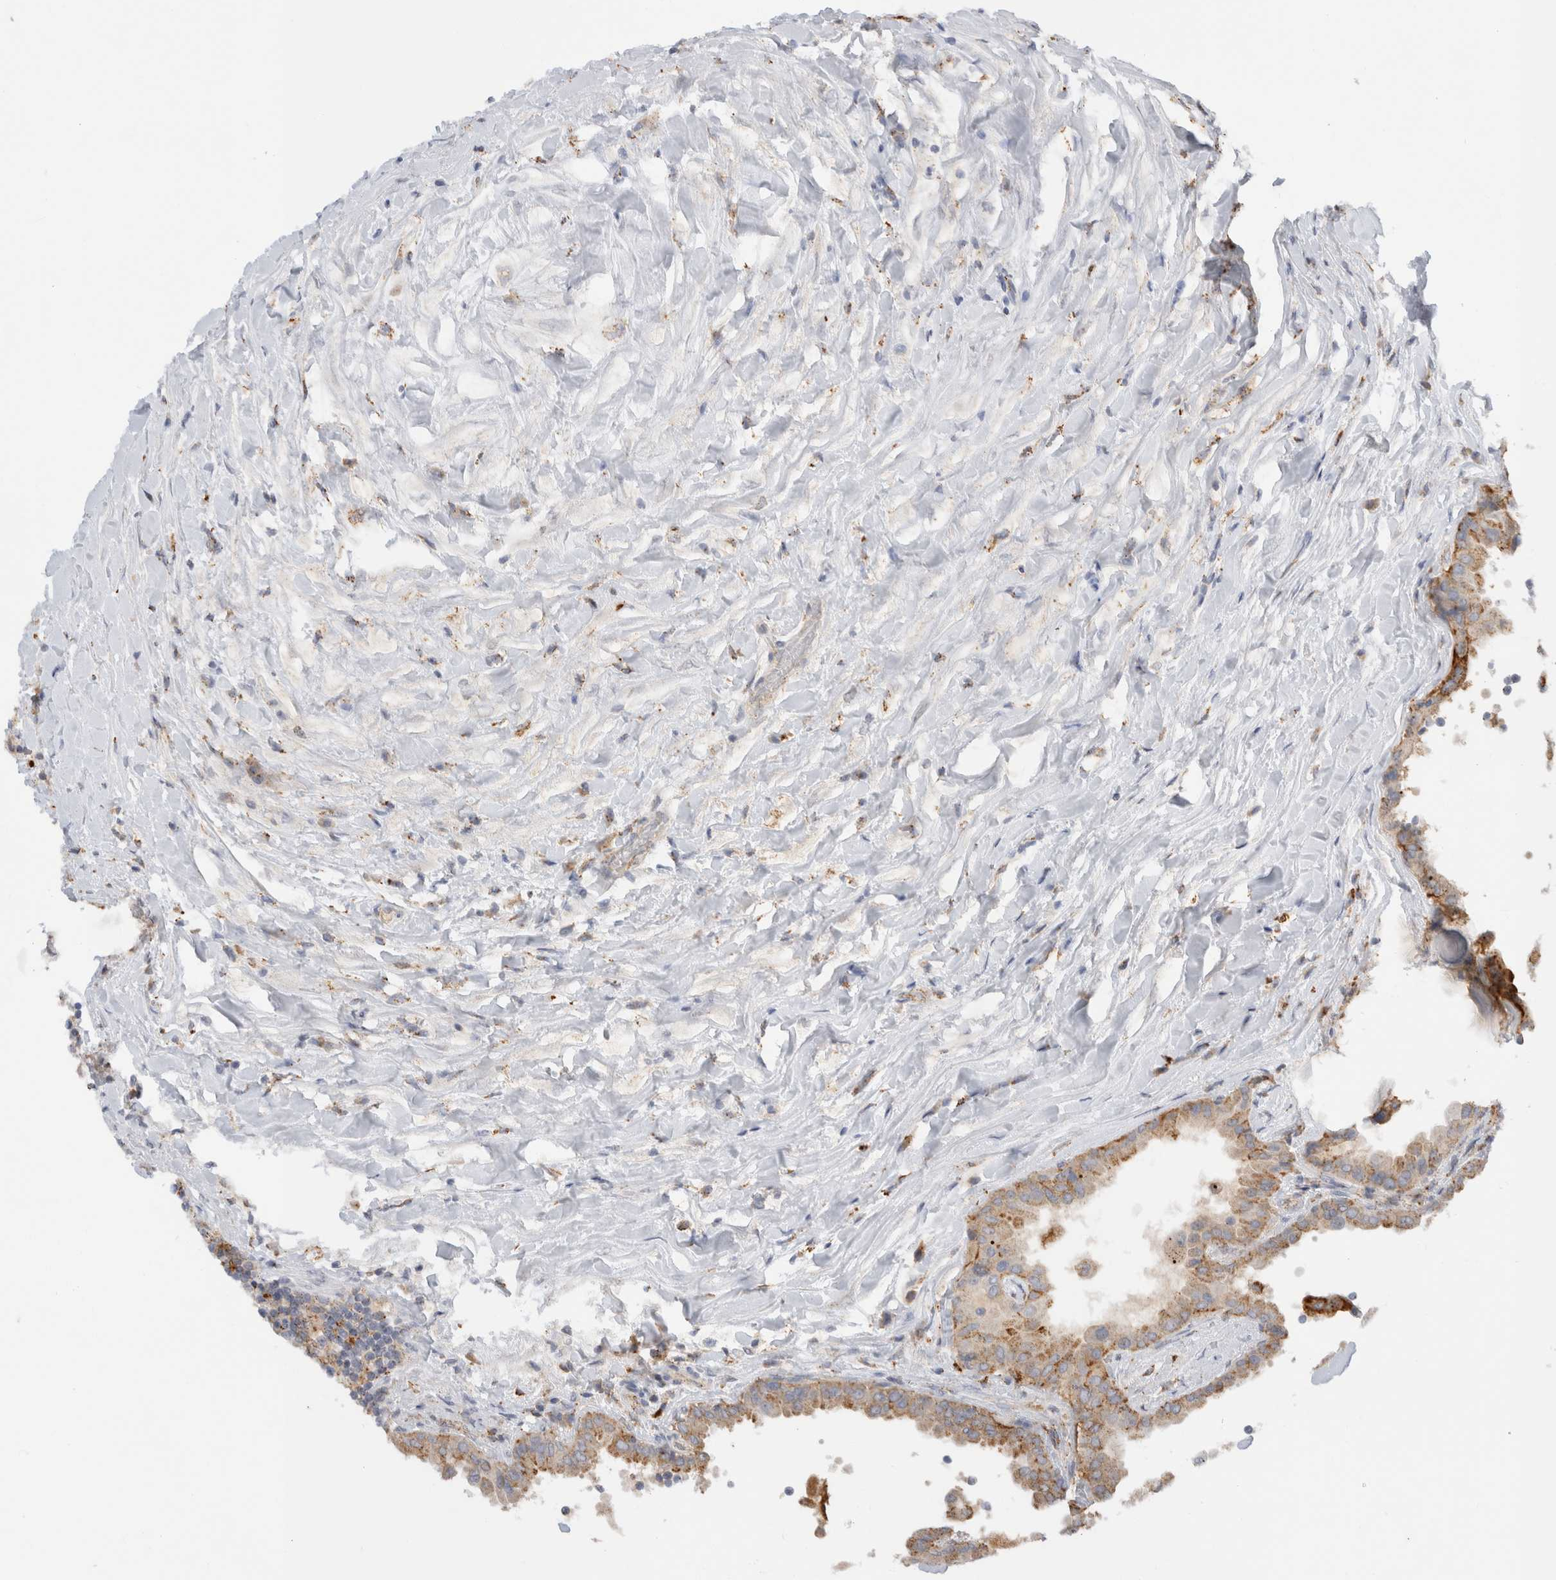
{"staining": {"intensity": "moderate", "quantity": ">75%", "location": "cytoplasmic/membranous"}, "tissue": "thyroid cancer", "cell_type": "Tumor cells", "image_type": "cancer", "snomed": [{"axis": "morphology", "description": "Papillary adenocarcinoma, NOS"}, {"axis": "topography", "description": "Thyroid gland"}], "caption": "Protein expression by IHC demonstrates moderate cytoplasmic/membranous positivity in about >75% of tumor cells in papillary adenocarcinoma (thyroid). (DAB (3,3'-diaminobenzidine) = brown stain, brightfield microscopy at high magnification).", "gene": "GNS", "patient": {"sex": "male", "age": 33}}